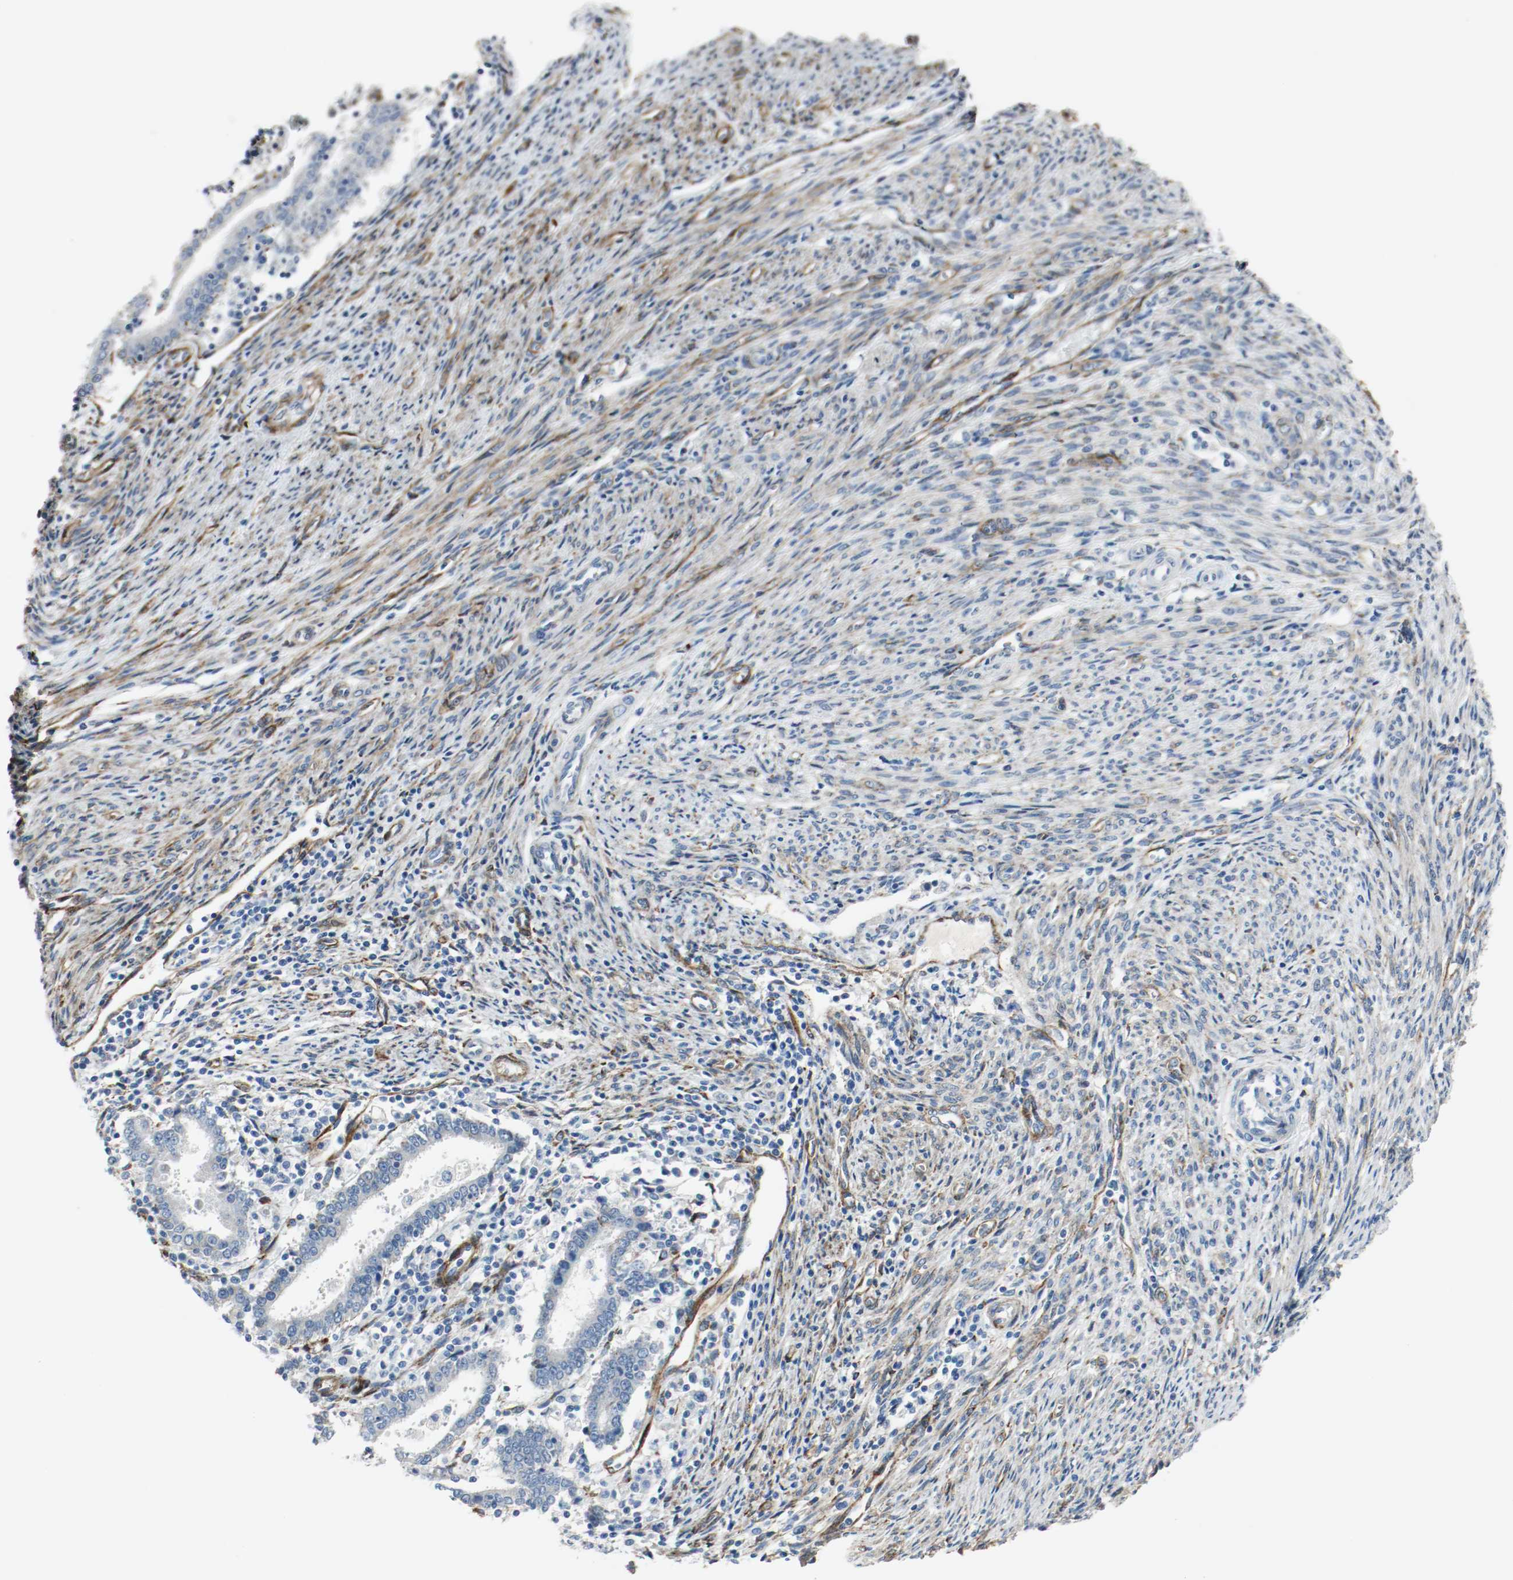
{"staining": {"intensity": "negative", "quantity": "none", "location": "none"}, "tissue": "endometrial cancer", "cell_type": "Tumor cells", "image_type": "cancer", "snomed": [{"axis": "morphology", "description": "Adenocarcinoma, NOS"}, {"axis": "topography", "description": "Uterus"}], "caption": "This is an immunohistochemistry image of endometrial cancer. There is no expression in tumor cells.", "gene": "LAMB1", "patient": {"sex": "female", "age": 83}}